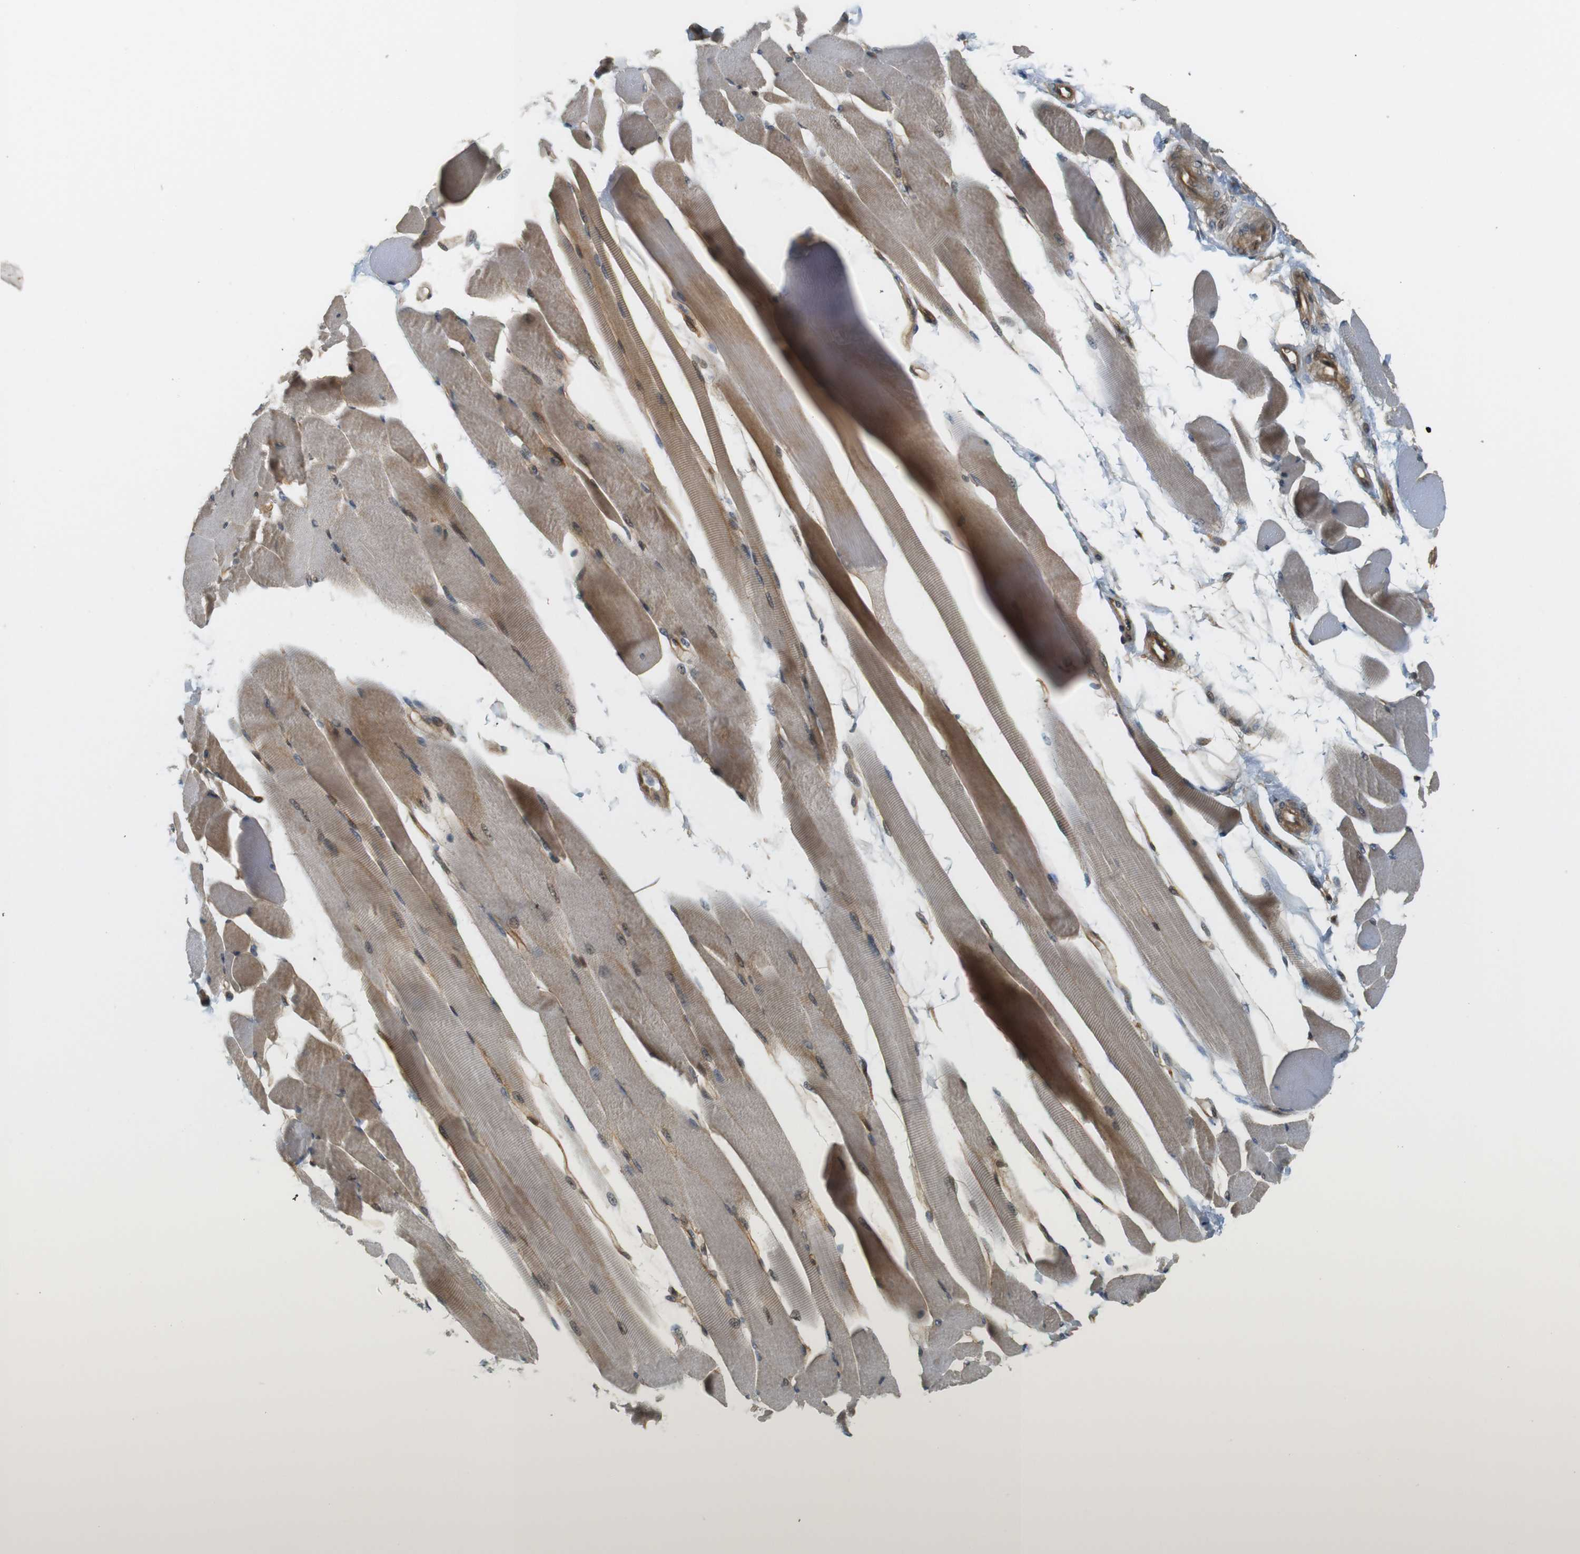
{"staining": {"intensity": "moderate", "quantity": ">75%", "location": "cytoplasmic/membranous"}, "tissue": "skeletal muscle", "cell_type": "Myocytes", "image_type": "normal", "snomed": [{"axis": "morphology", "description": "Normal tissue, NOS"}, {"axis": "topography", "description": "Skeletal muscle"}, {"axis": "topography", "description": "Peripheral nerve tissue"}], "caption": "Myocytes reveal medium levels of moderate cytoplasmic/membranous positivity in about >75% of cells in normal skeletal muscle.", "gene": "TSPAN9", "patient": {"sex": "female", "age": 84}}